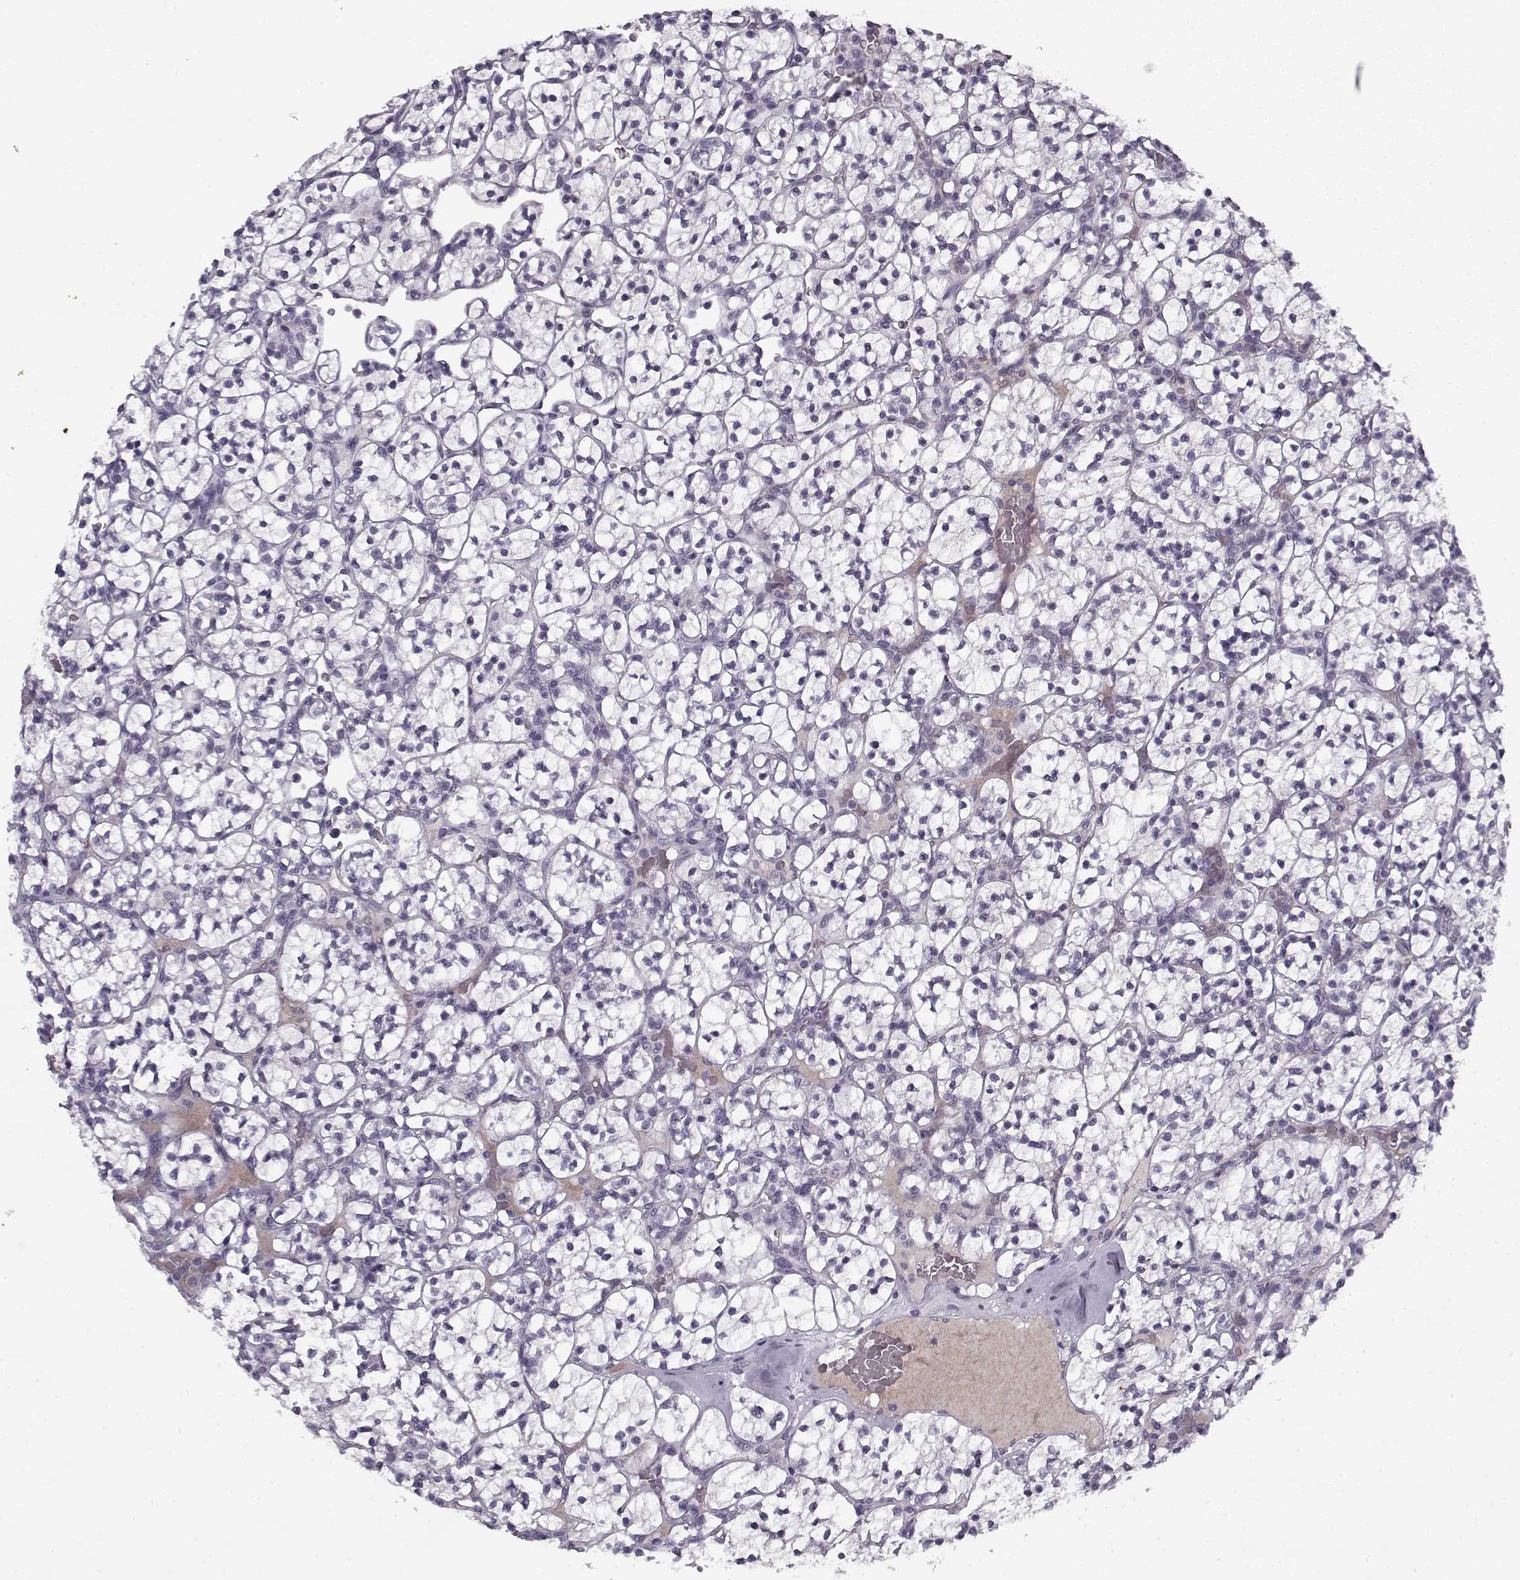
{"staining": {"intensity": "negative", "quantity": "none", "location": "none"}, "tissue": "renal cancer", "cell_type": "Tumor cells", "image_type": "cancer", "snomed": [{"axis": "morphology", "description": "Adenocarcinoma, NOS"}, {"axis": "topography", "description": "Kidney"}], "caption": "Immunohistochemical staining of human renal cancer (adenocarcinoma) reveals no significant staining in tumor cells.", "gene": "KRT9", "patient": {"sex": "female", "age": 89}}